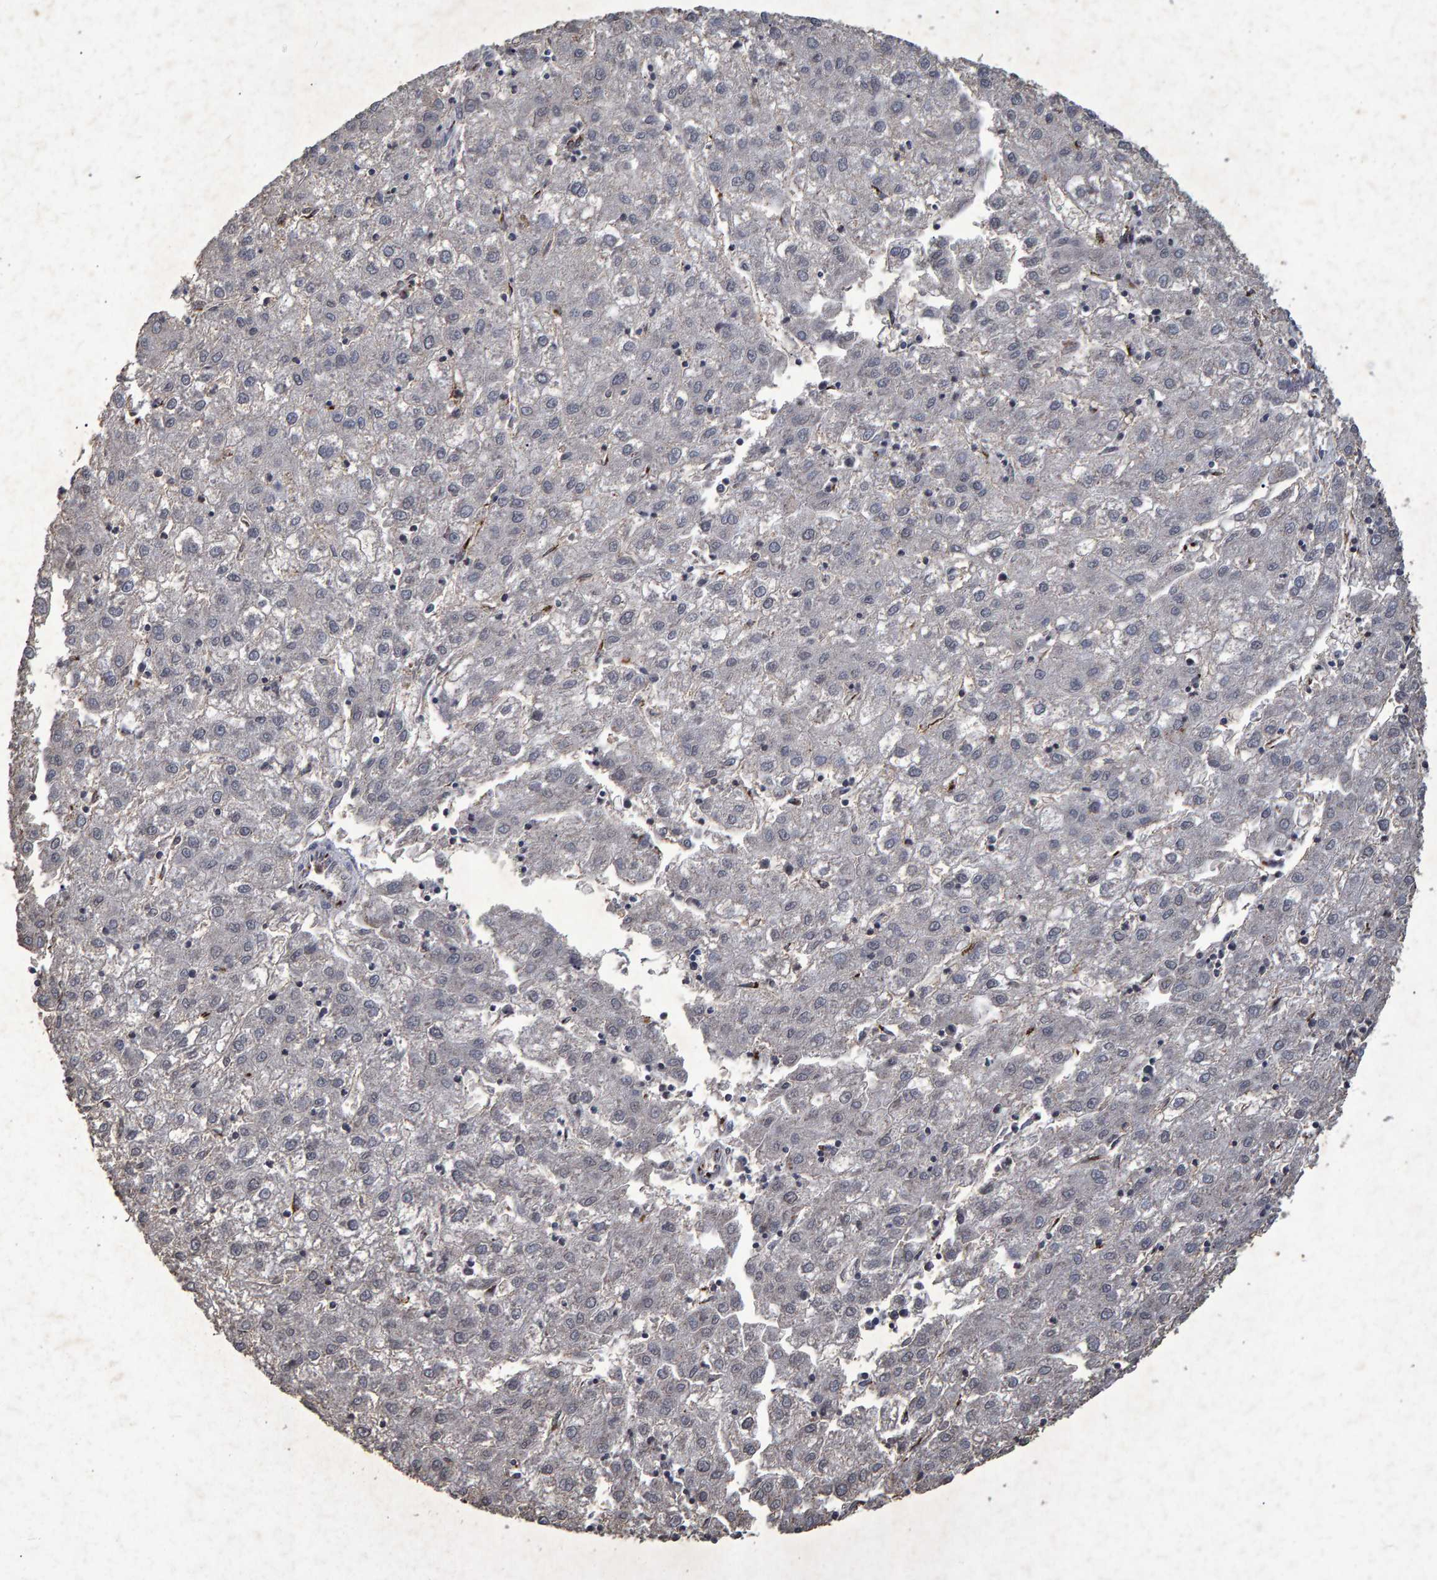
{"staining": {"intensity": "negative", "quantity": "none", "location": "none"}, "tissue": "liver cancer", "cell_type": "Tumor cells", "image_type": "cancer", "snomed": [{"axis": "morphology", "description": "Carcinoma, Hepatocellular, NOS"}, {"axis": "topography", "description": "Liver"}], "caption": "Tumor cells are negative for protein expression in human liver cancer (hepatocellular carcinoma).", "gene": "GALC", "patient": {"sex": "male", "age": 72}}